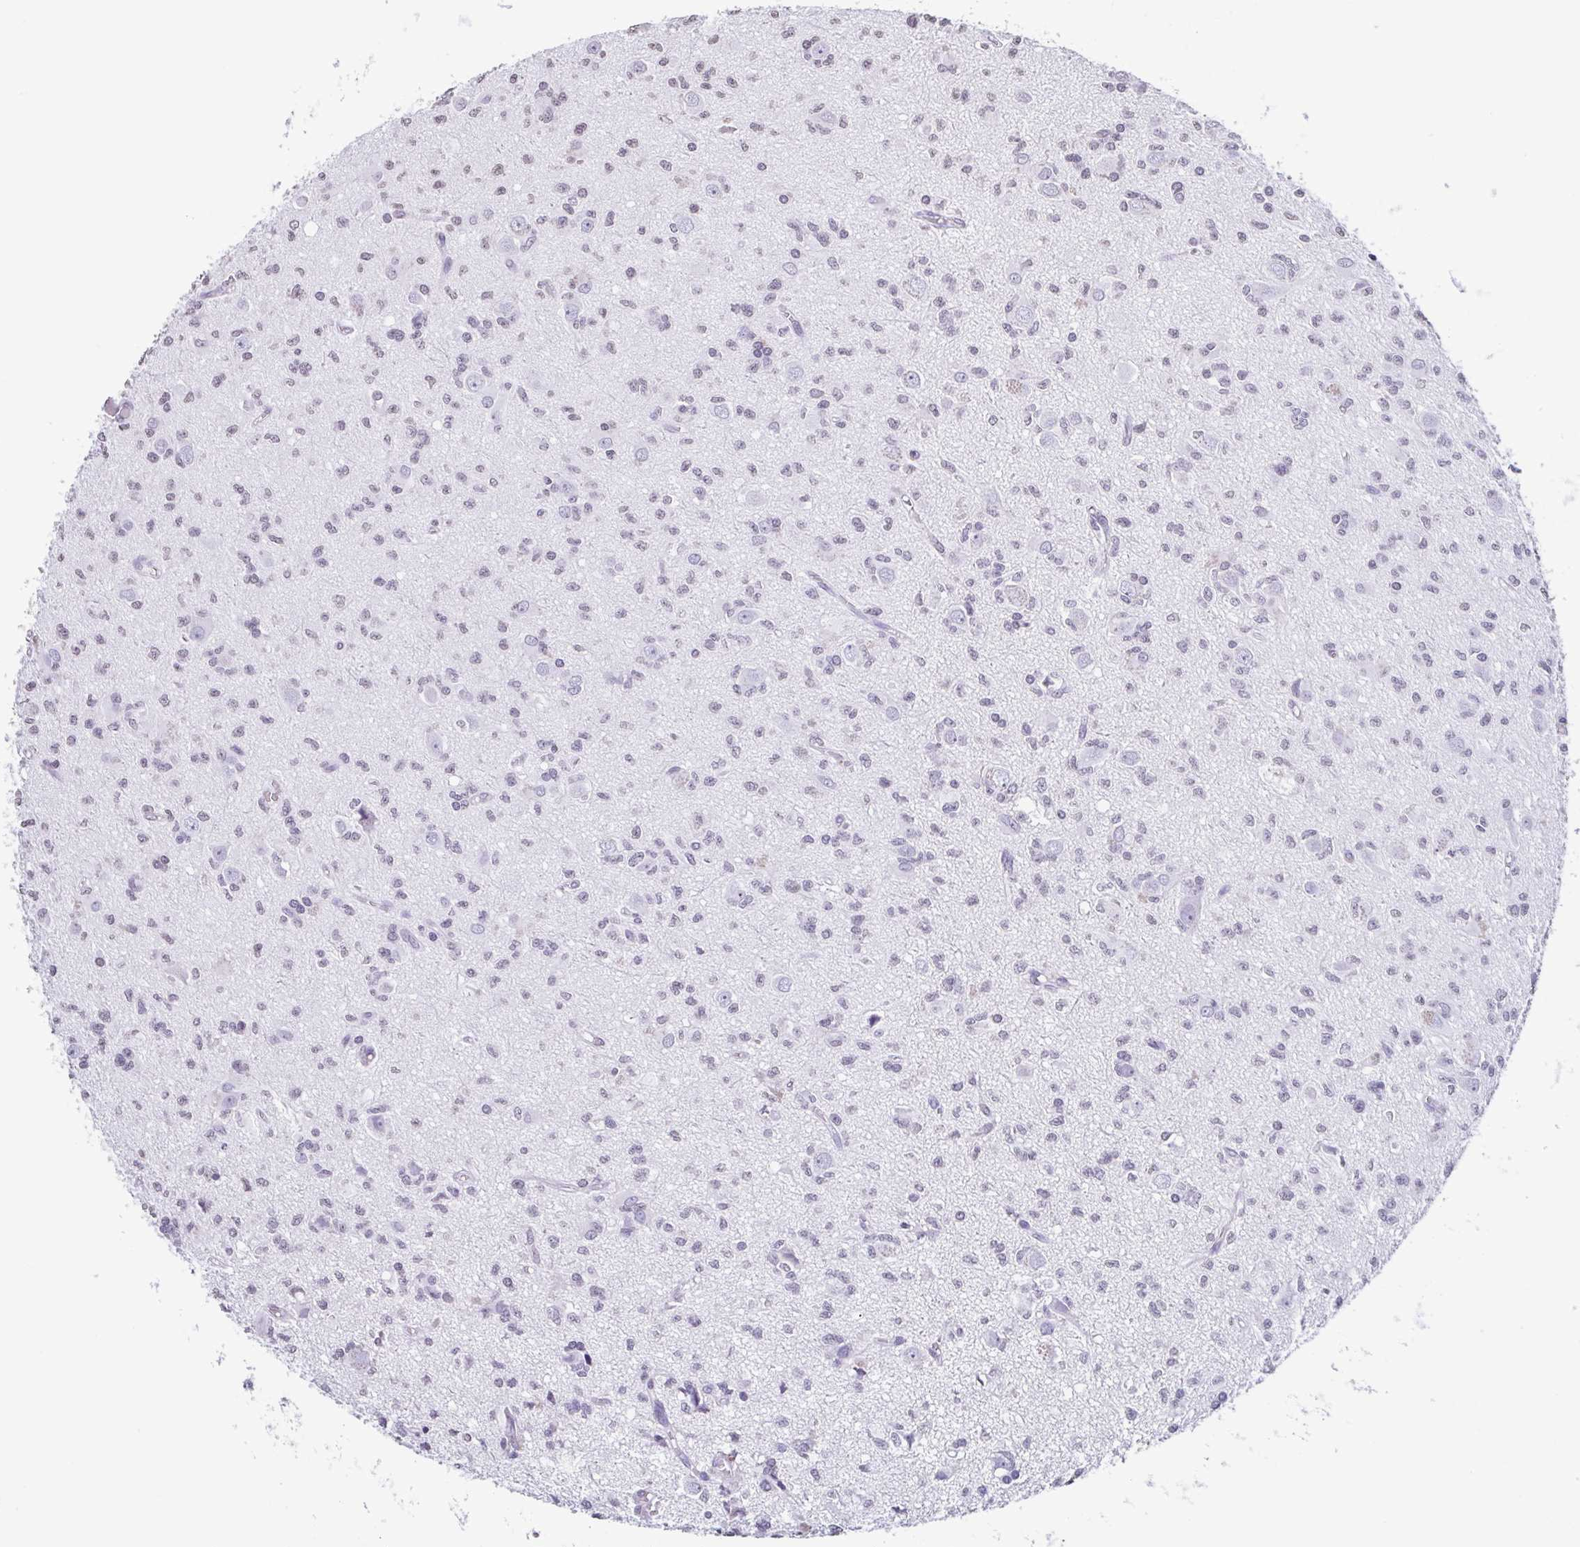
{"staining": {"intensity": "negative", "quantity": "none", "location": "none"}, "tissue": "glioma", "cell_type": "Tumor cells", "image_type": "cancer", "snomed": [{"axis": "morphology", "description": "Glioma, malignant, Low grade"}, {"axis": "topography", "description": "Brain"}], "caption": "Immunohistochemical staining of human malignant glioma (low-grade) demonstrates no significant staining in tumor cells.", "gene": "VCY1B", "patient": {"sex": "male", "age": 64}}